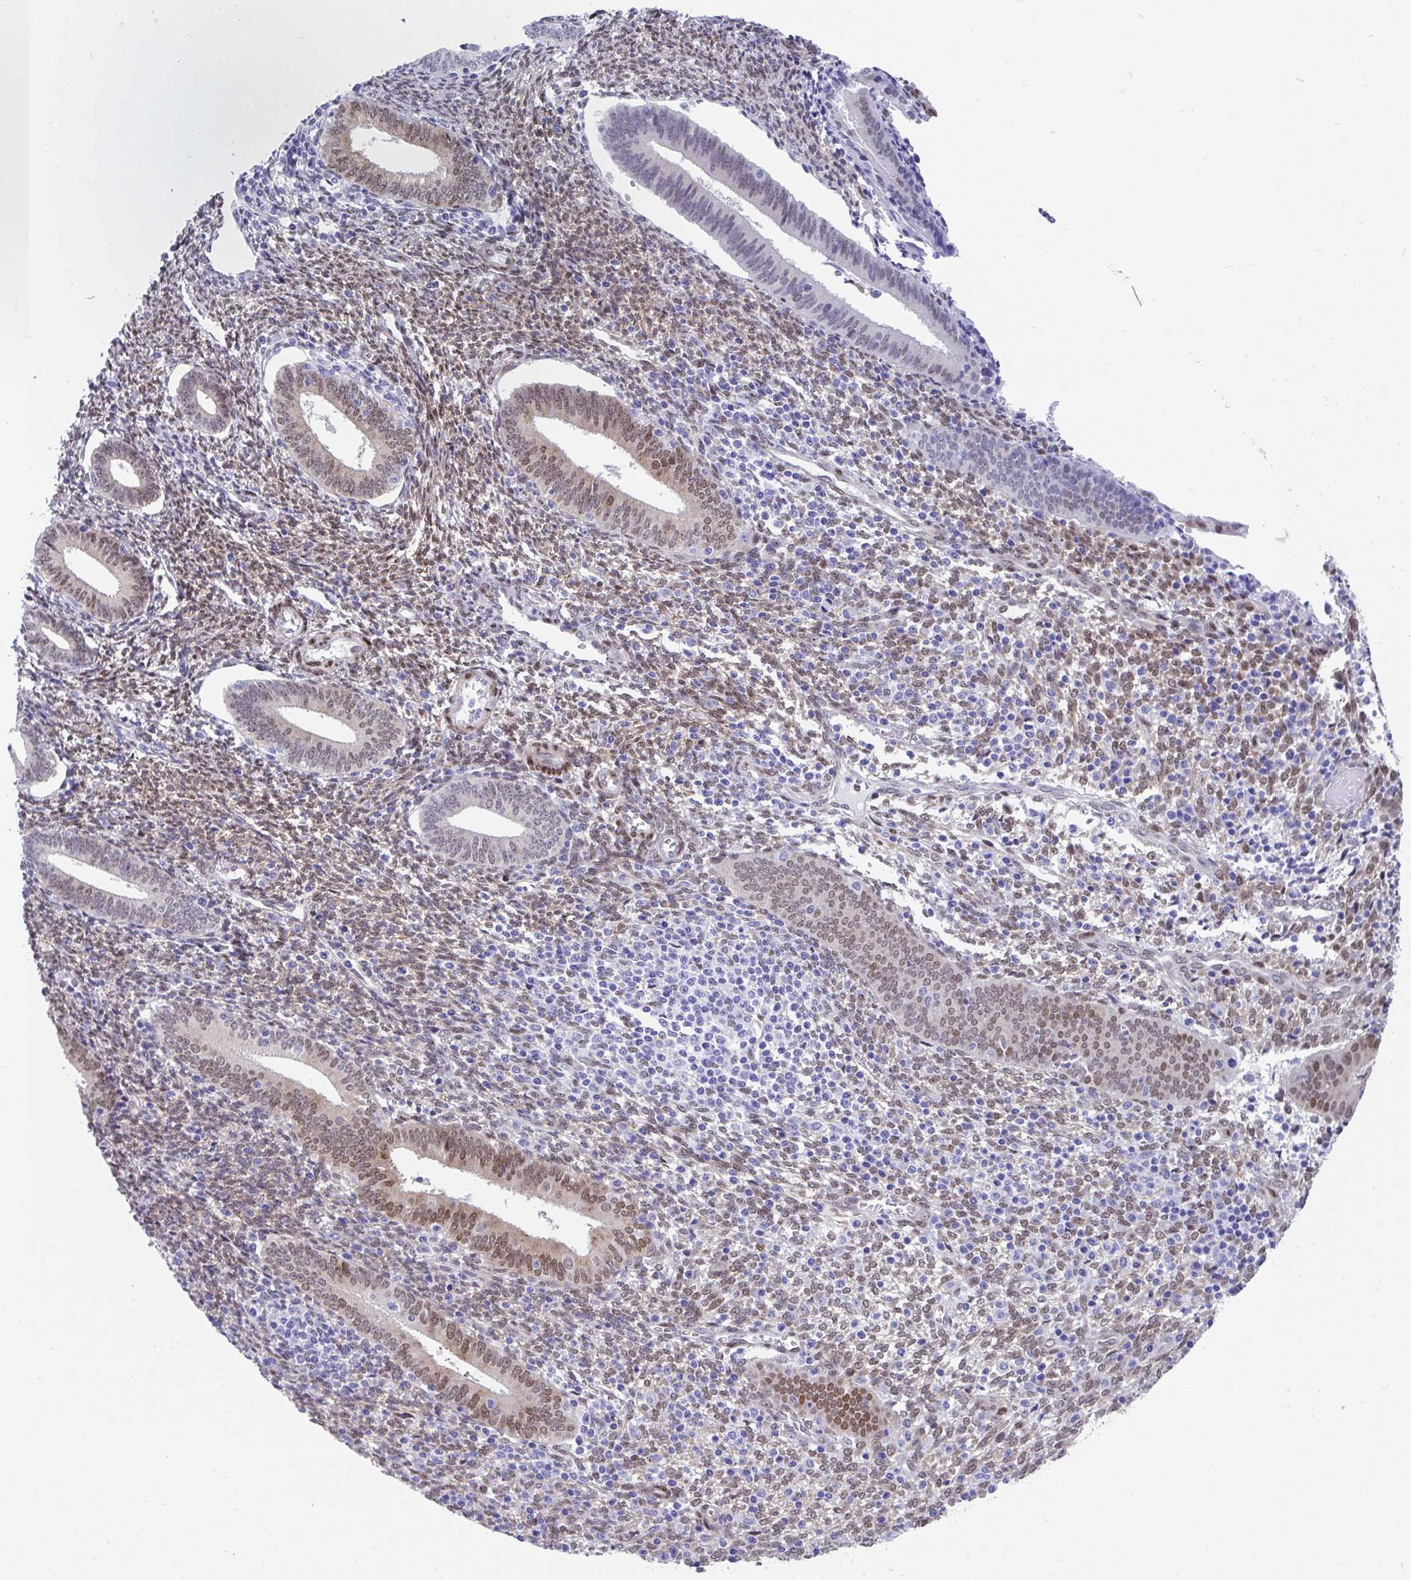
{"staining": {"intensity": "moderate", "quantity": "25%-75%", "location": "nuclear"}, "tissue": "endometrium", "cell_type": "Cells in endometrial stroma", "image_type": "normal", "snomed": [{"axis": "morphology", "description": "Normal tissue, NOS"}, {"axis": "topography", "description": "Endometrium"}], "caption": "Immunohistochemical staining of normal human endometrium exhibits medium levels of moderate nuclear staining in approximately 25%-75% of cells in endometrial stroma.", "gene": "RBPMS", "patient": {"sex": "female", "age": 41}}